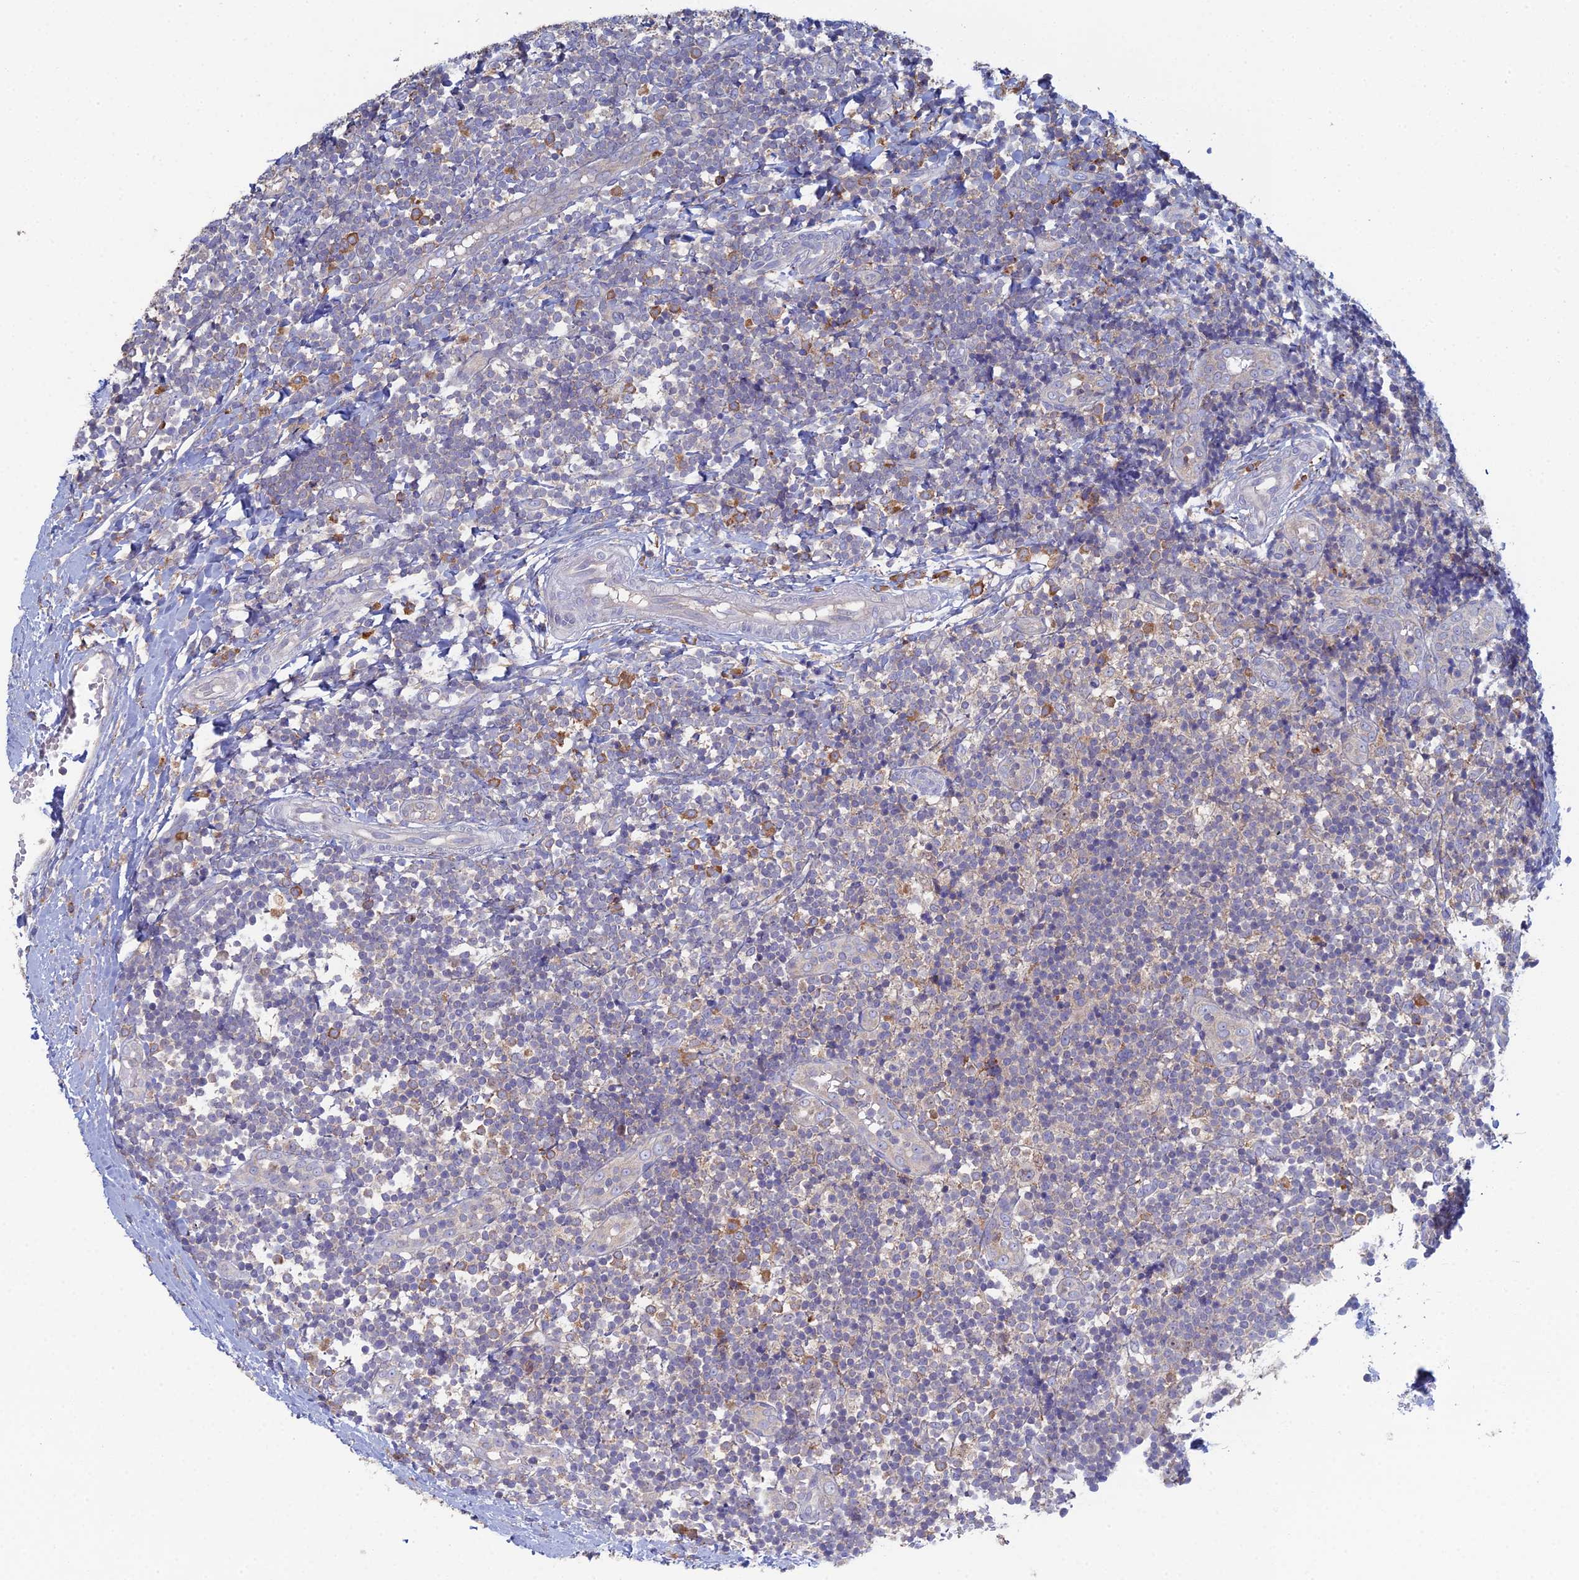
{"staining": {"intensity": "negative", "quantity": "none", "location": "none"}, "tissue": "tonsil", "cell_type": "Germinal center cells", "image_type": "normal", "snomed": [{"axis": "morphology", "description": "Normal tissue, NOS"}, {"axis": "topography", "description": "Tonsil"}], "caption": "High power microscopy micrograph of an IHC histopathology image of normal tonsil, revealing no significant staining in germinal center cells. (DAB (3,3'-diaminobenzidine) immunohistochemistry, high magnification).", "gene": "TRAPPC6A", "patient": {"sex": "female", "age": 19}}